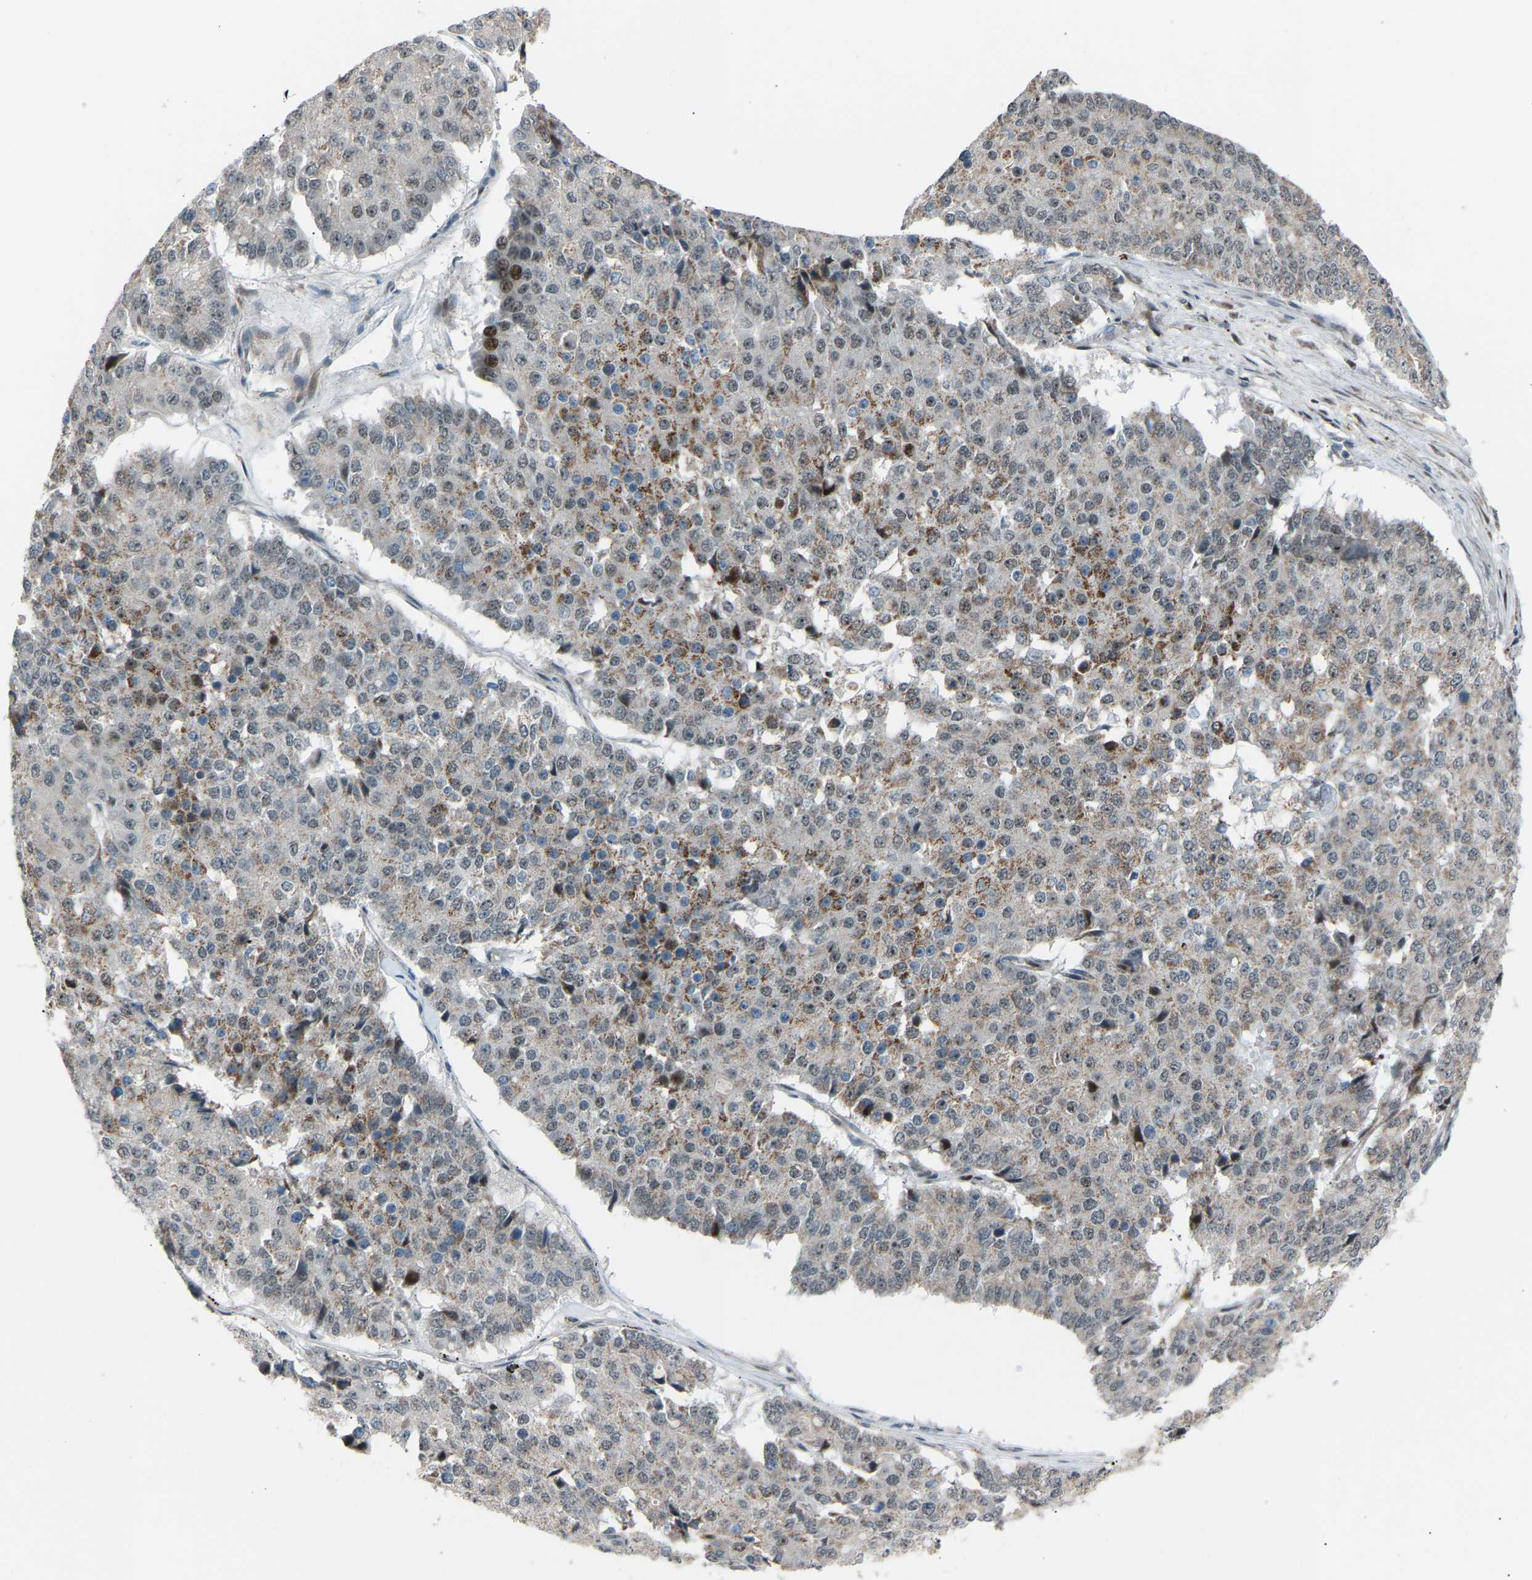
{"staining": {"intensity": "moderate", "quantity": "<25%", "location": "cytoplasmic/membranous"}, "tissue": "pancreatic cancer", "cell_type": "Tumor cells", "image_type": "cancer", "snomed": [{"axis": "morphology", "description": "Adenocarcinoma, NOS"}, {"axis": "topography", "description": "Pancreas"}], "caption": "Immunohistochemical staining of human pancreatic cancer displays moderate cytoplasmic/membranous protein positivity in approximately <25% of tumor cells.", "gene": "VPS41", "patient": {"sex": "male", "age": 50}}